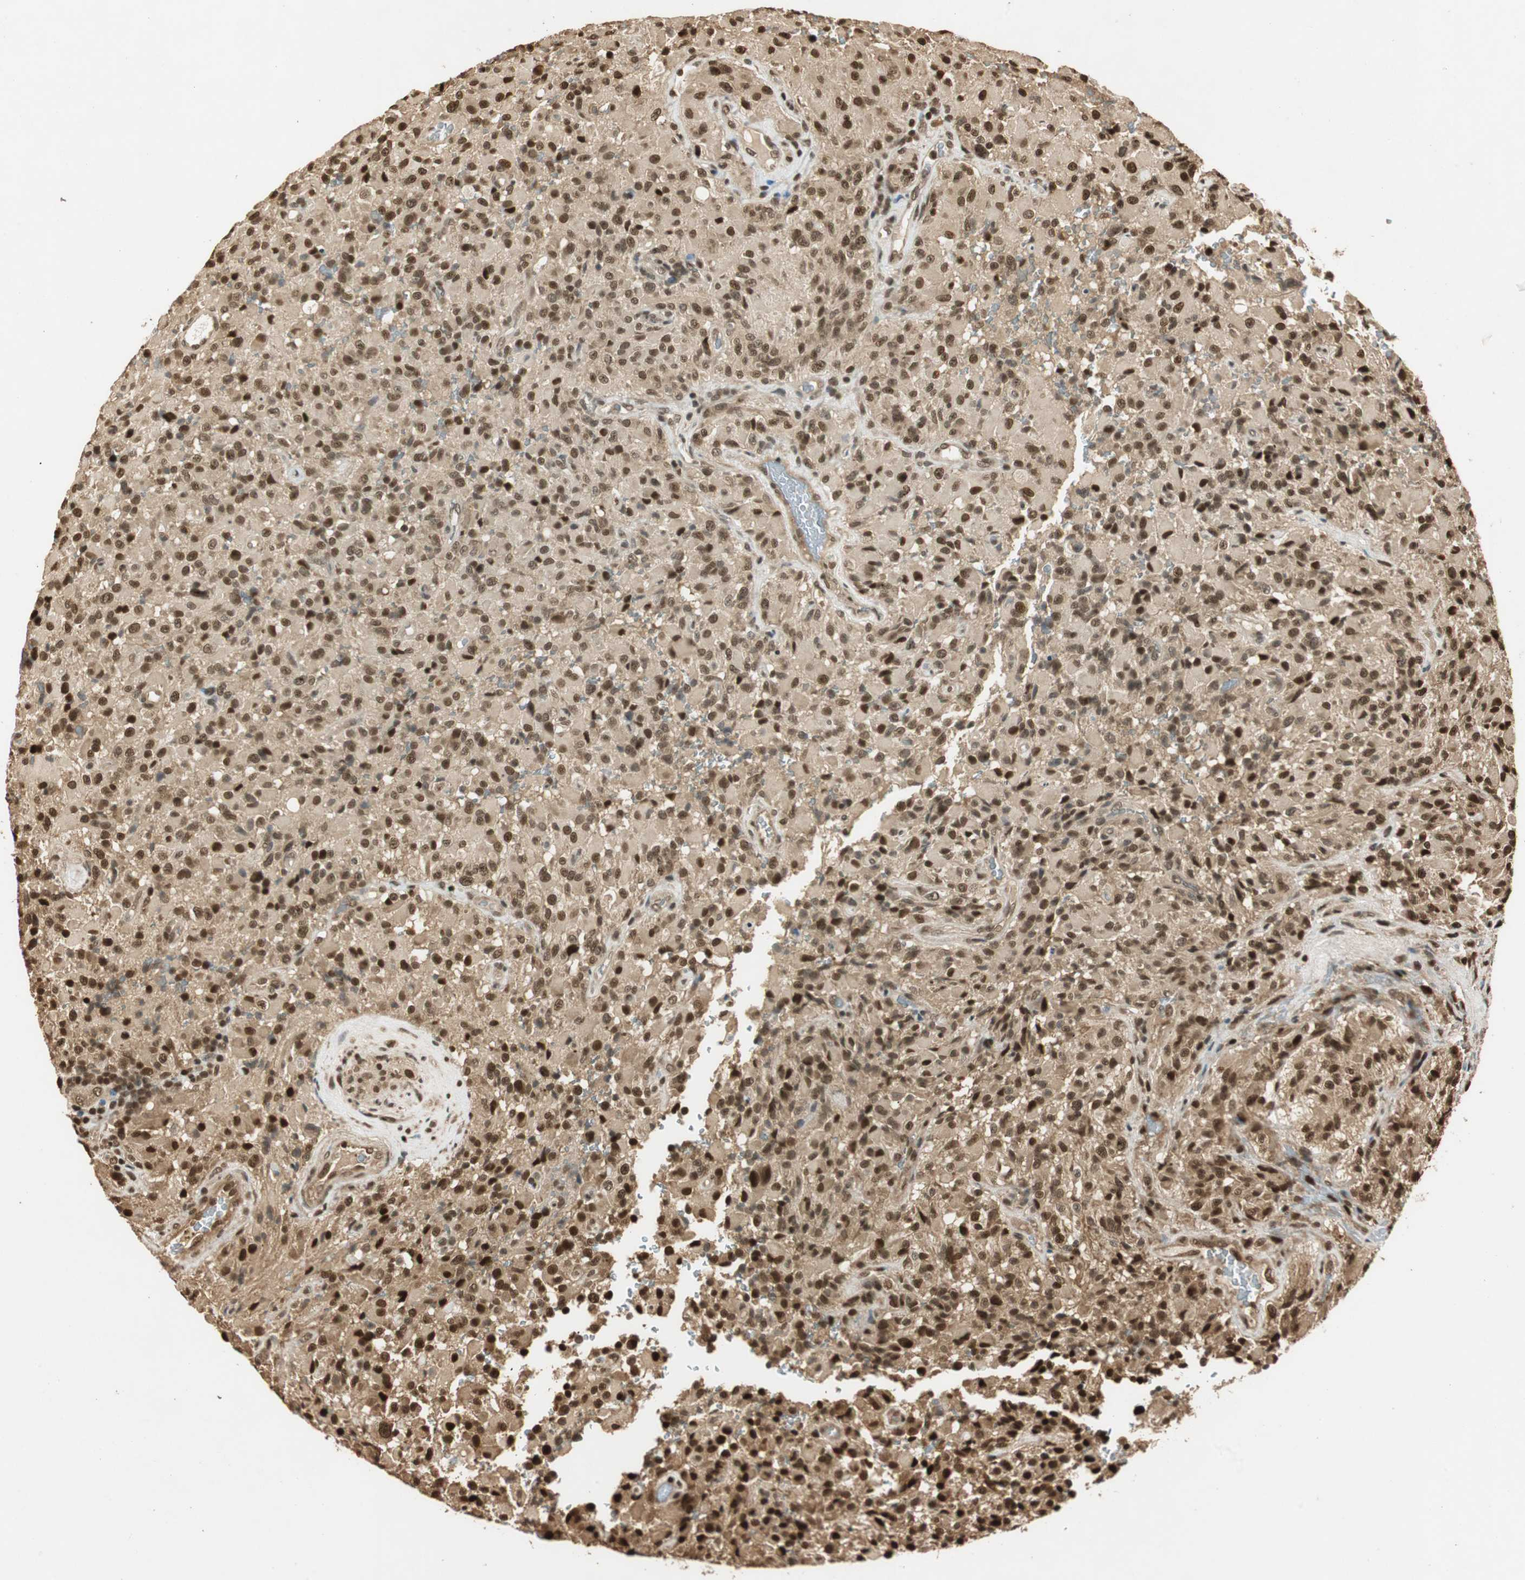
{"staining": {"intensity": "strong", "quantity": ">75%", "location": "cytoplasmic/membranous,nuclear"}, "tissue": "glioma", "cell_type": "Tumor cells", "image_type": "cancer", "snomed": [{"axis": "morphology", "description": "Glioma, malignant, High grade"}, {"axis": "topography", "description": "Brain"}], "caption": "Human malignant glioma (high-grade) stained for a protein (brown) exhibits strong cytoplasmic/membranous and nuclear positive positivity in about >75% of tumor cells.", "gene": "RPA3", "patient": {"sex": "male", "age": 71}}